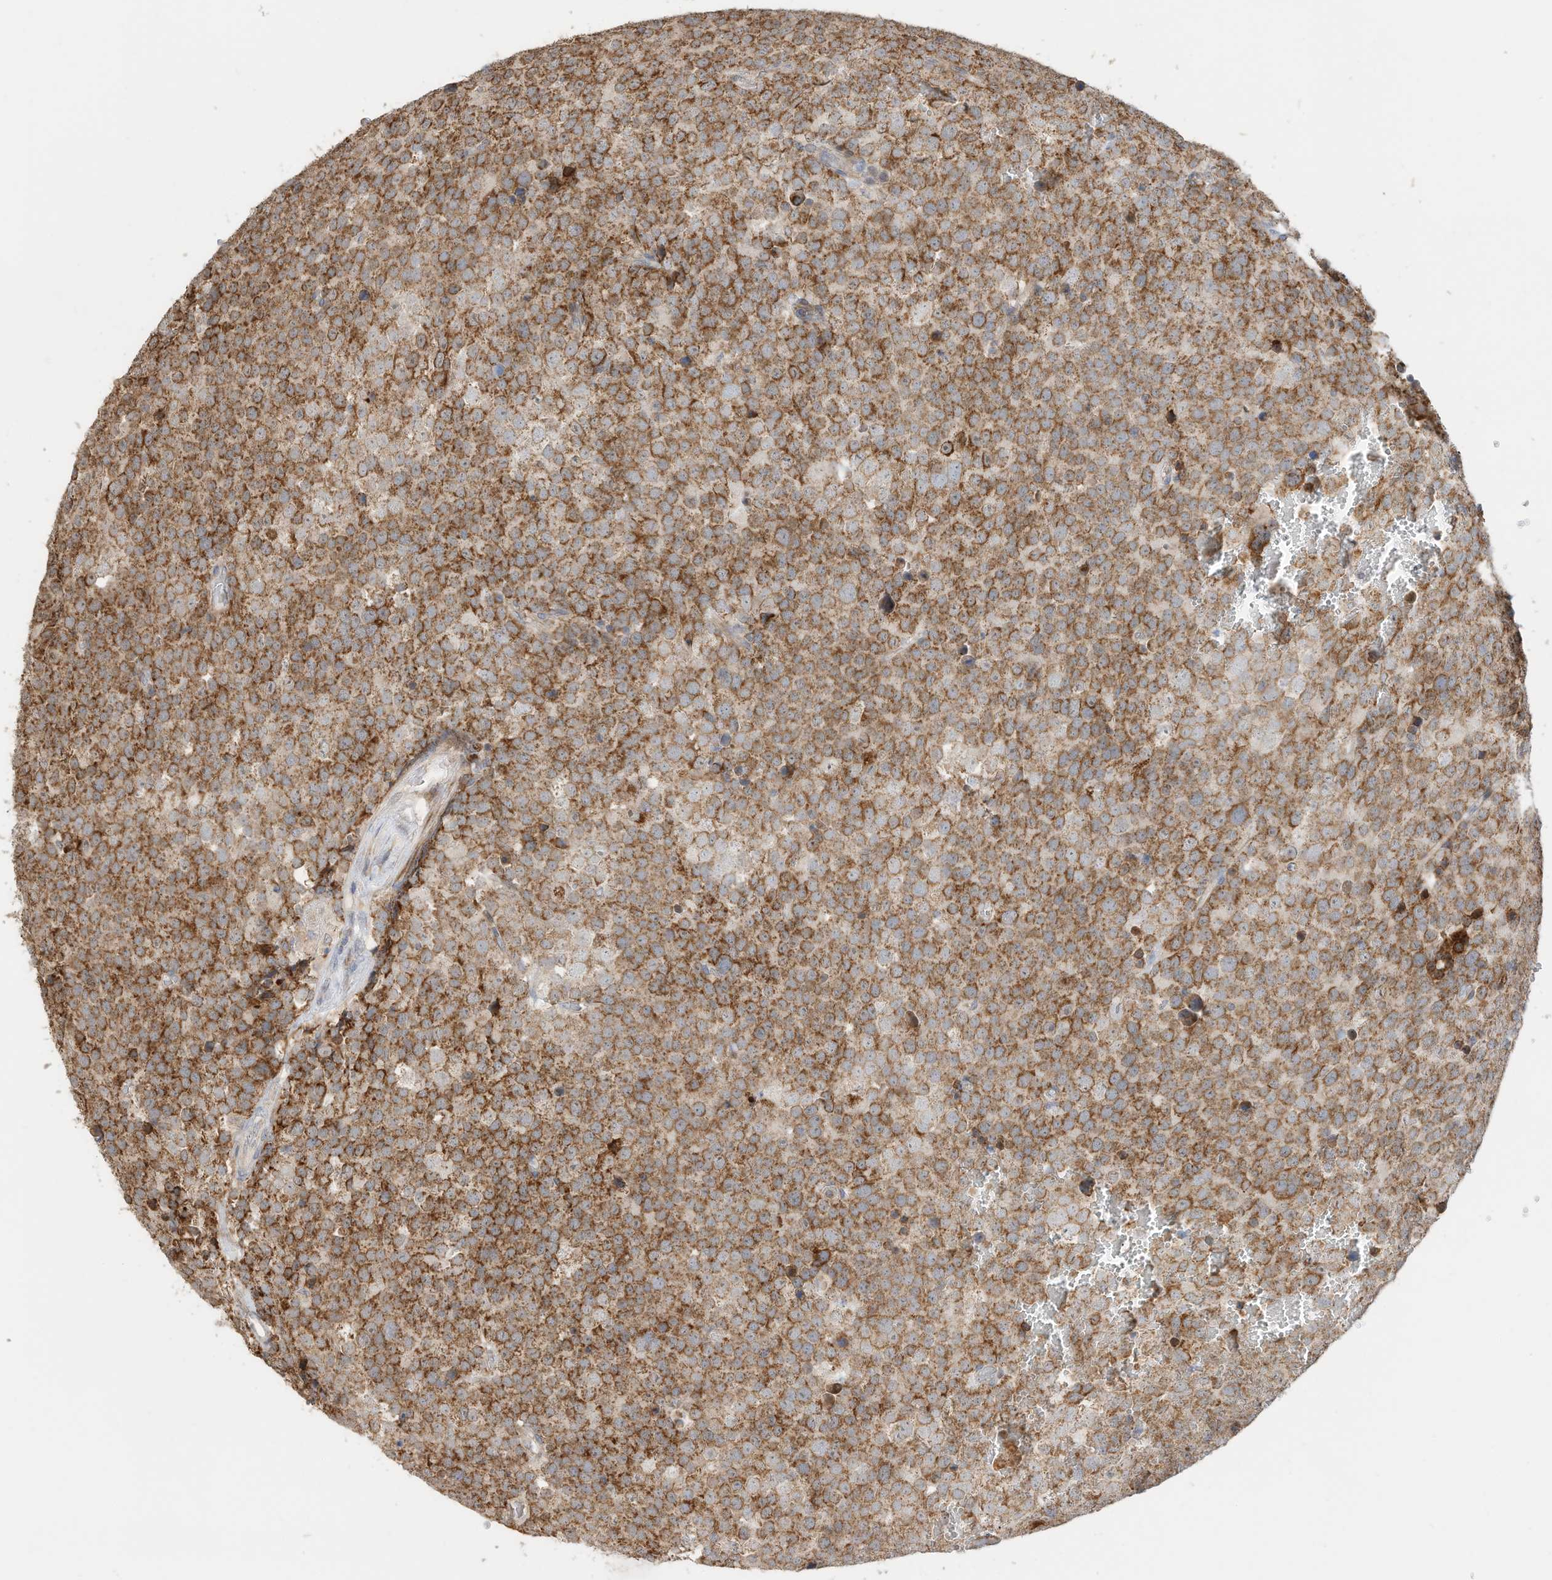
{"staining": {"intensity": "strong", "quantity": ">75%", "location": "cytoplasmic/membranous"}, "tissue": "testis cancer", "cell_type": "Tumor cells", "image_type": "cancer", "snomed": [{"axis": "morphology", "description": "Seminoma, NOS"}, {"axis": "topography", "description": "Testis"}], "caption": "A high amount of strong cytoplasmic/membranous expression is appreciated in approximately >75% of tumor cells in testis seminoma tissue.", "gene": "CAGE1", "patient": {"sex": "male", "age": 71}}